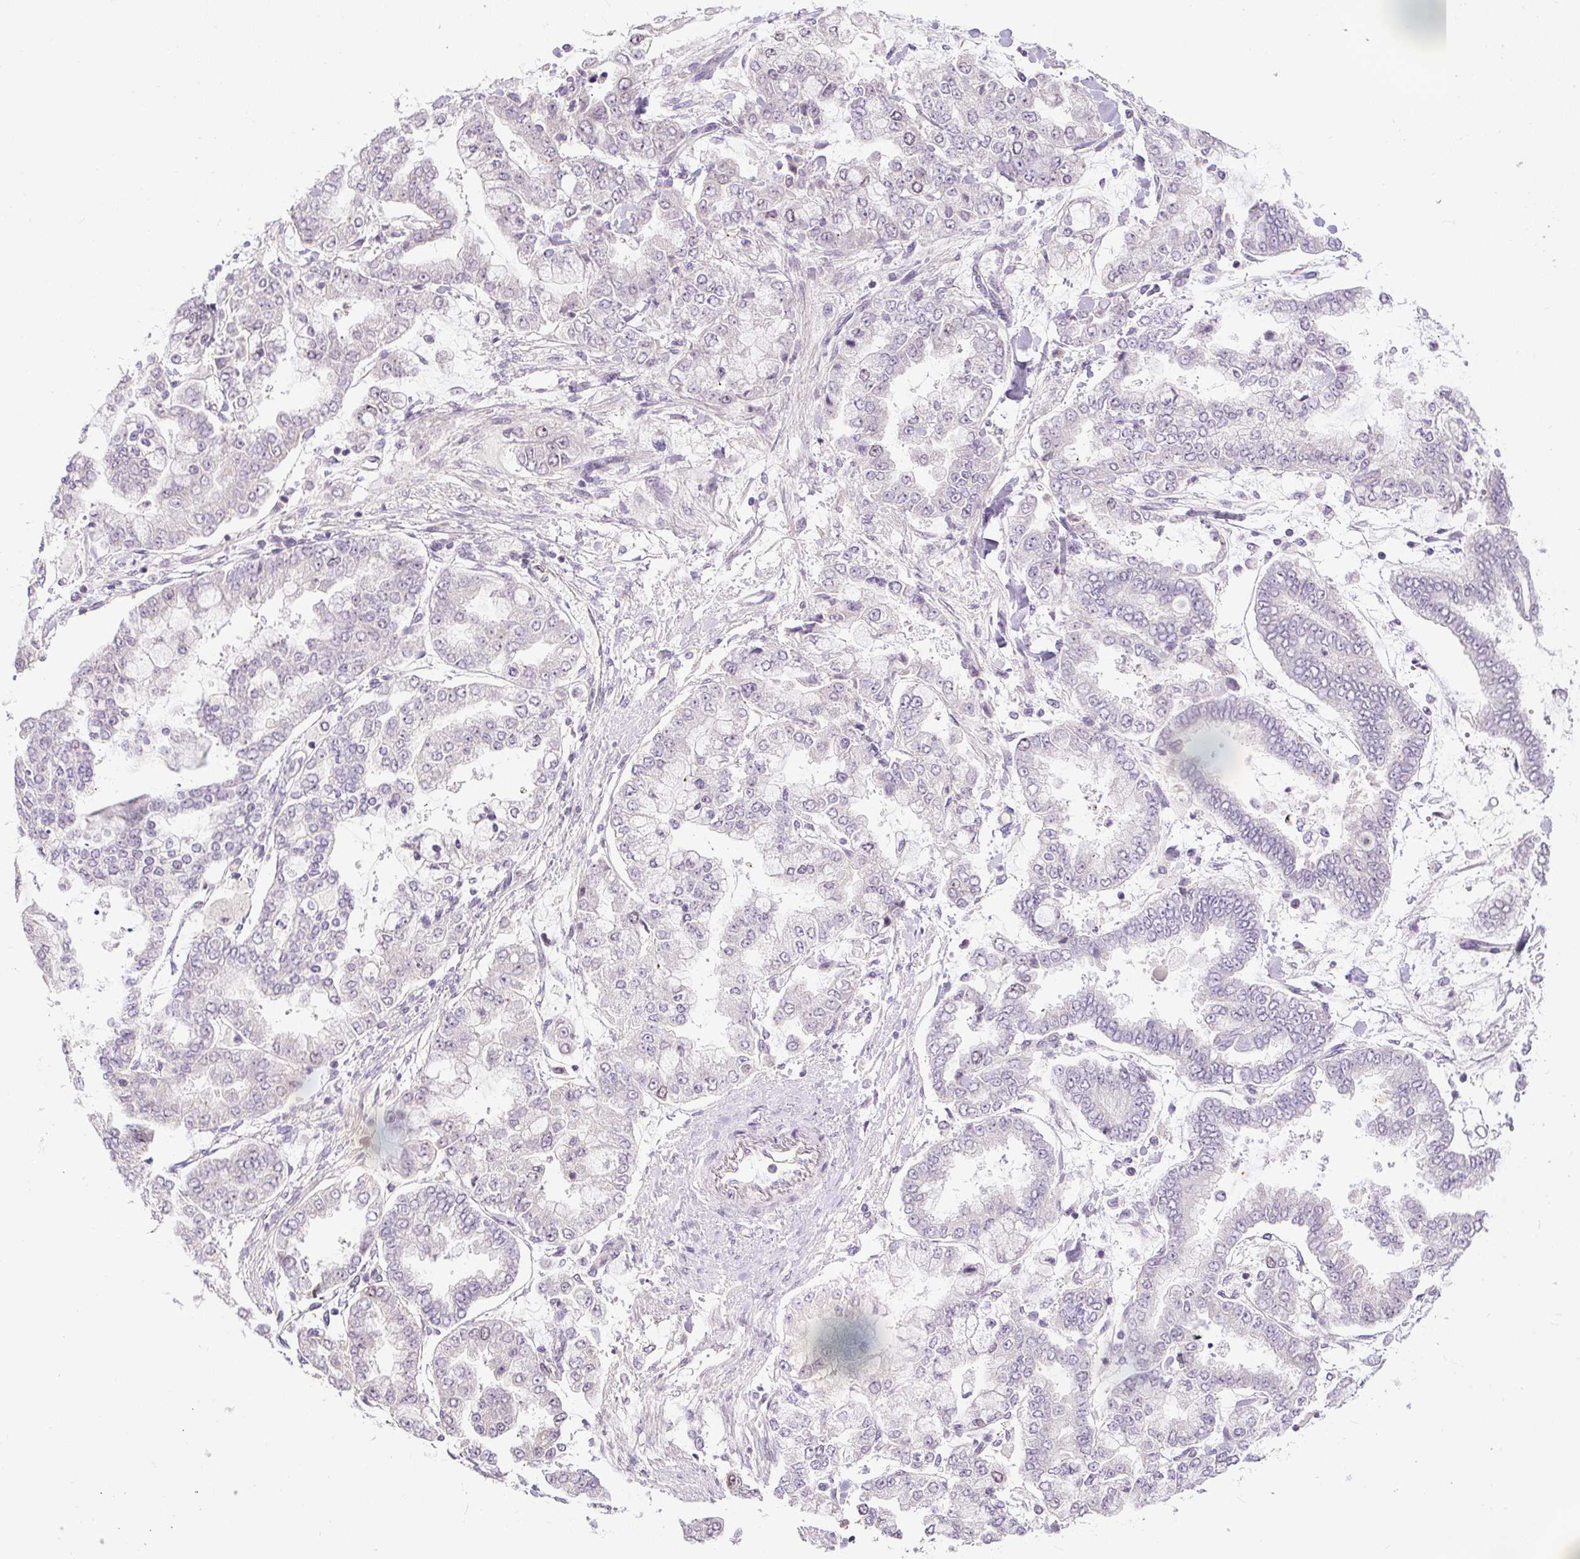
{"staining": {"intensity": "negative", "quantity": "none", "location": "none"}, "tissue": "stomach cancer", "cell_type": "Tumor cells", "image_type": "cancer", "snomed": [{"axis": "morphology", "description": "Normal tissue, NOS"}, {"axis": "morphology", "description": "Adenocarcinoma, NOS"}, {"axis": "topography", "description": "Stomach, upper"}, {"axis": "topography", "description": "Stomach"}], "caption": "There is no significant positivity in tumor cells of adenocarcinoma (stomach). (Brightfield microscopy of DAB IHC at high magnification).", "gene": "RACGAP1", "patient": {"sex": "male", "age": 76}}